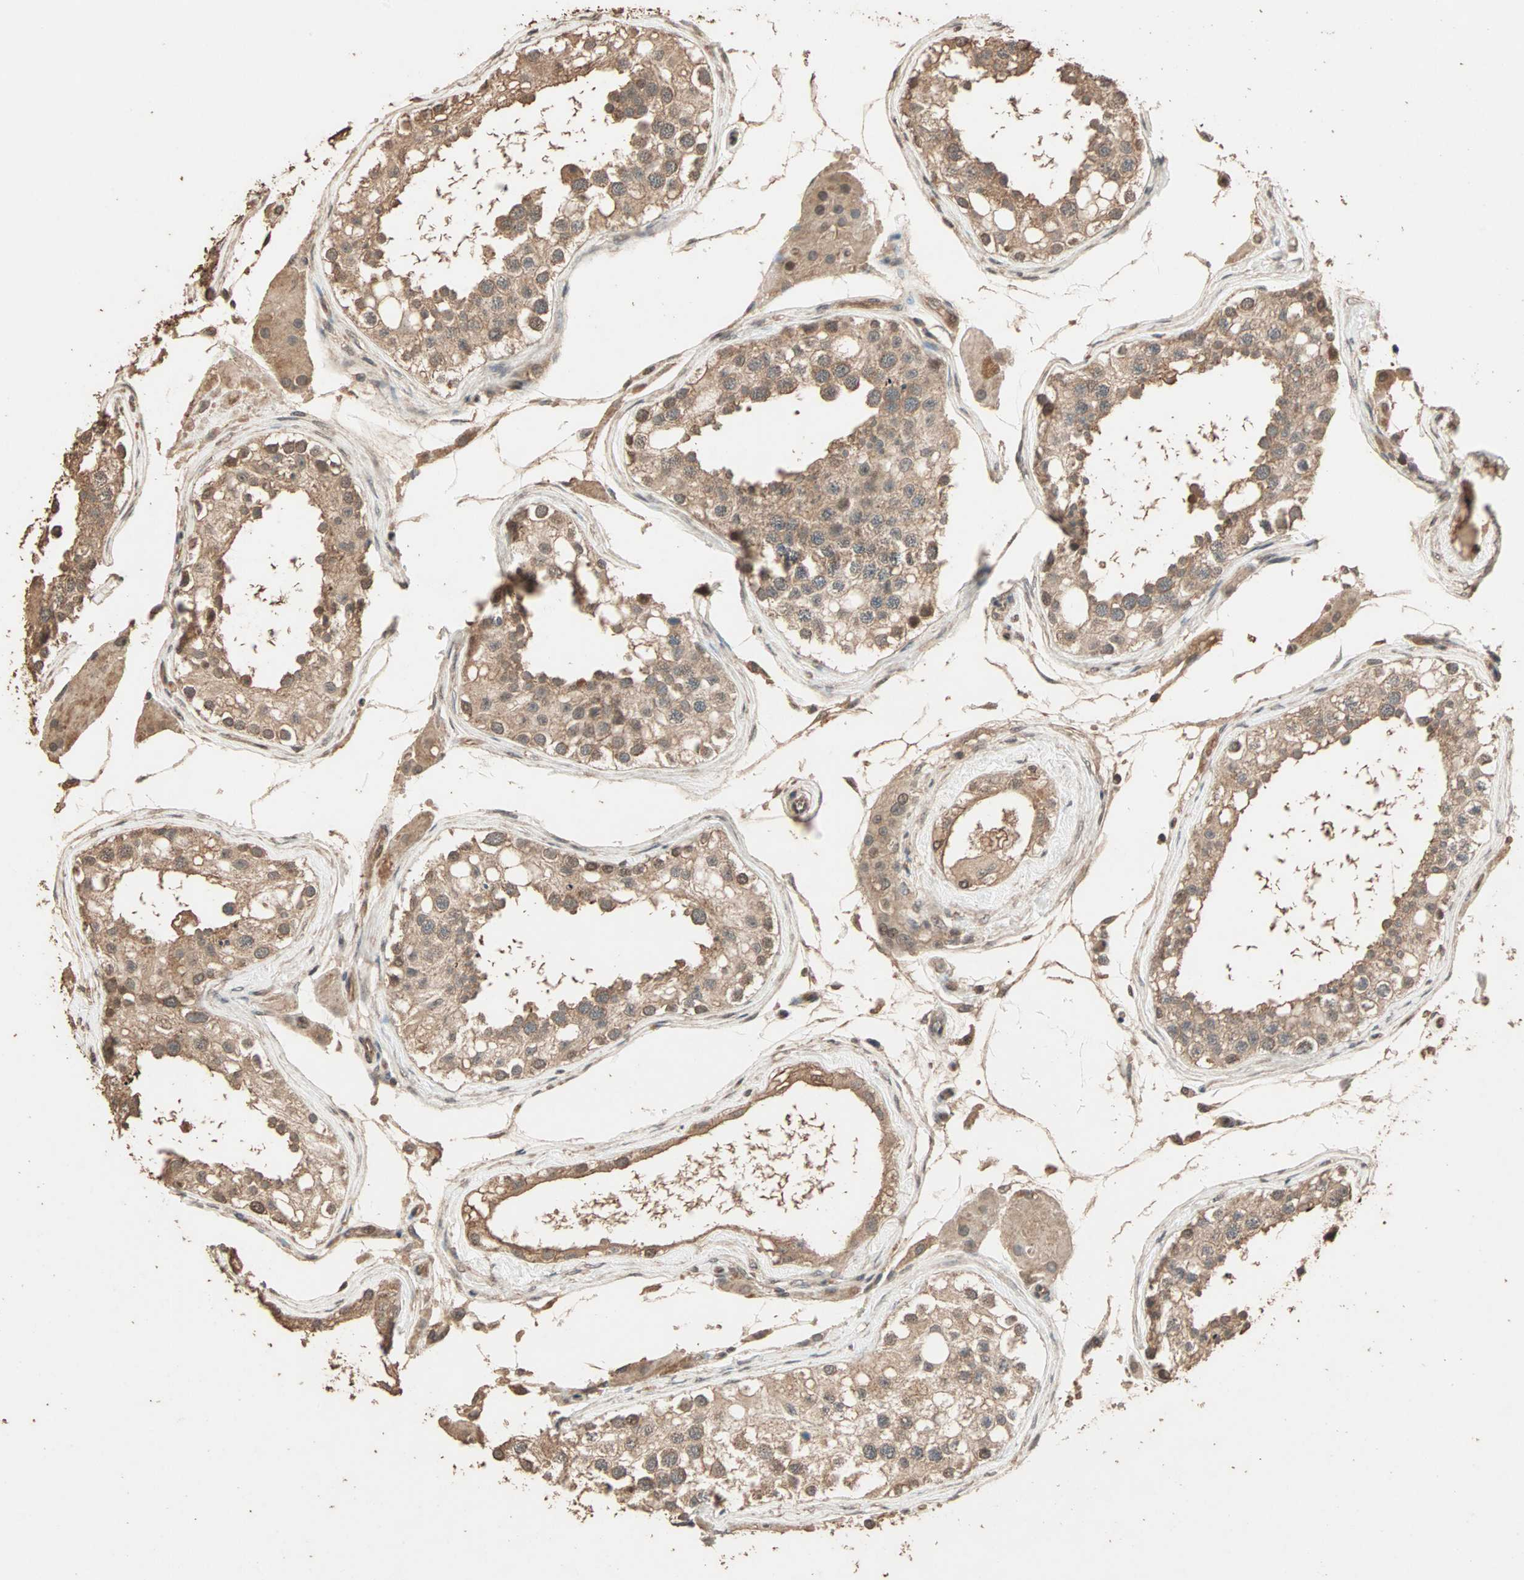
{"staining": {"intensity": "strong", "quantity": ">75%", "location": "cytoplasmic/membranous,nuclear"}, "tissue": "testis", "cell_type": "Cells in seminiferous ducts", "image_type": "normal", "snomed": [{"axis": "morphology", "description": "Normal tissue, NOS"}, {"axis": "topography", "description": "Testis"}], "caption": "A histopathology image of human testis stained for a protein displays strong cytoplasmic/membranous,nuclear brown staining in cells in seminiferous ducts. (IHC, brightfield microscopy, high magnification).", "gene": "ZBTB33", "patient": {"sex": "male", "age": 68}}